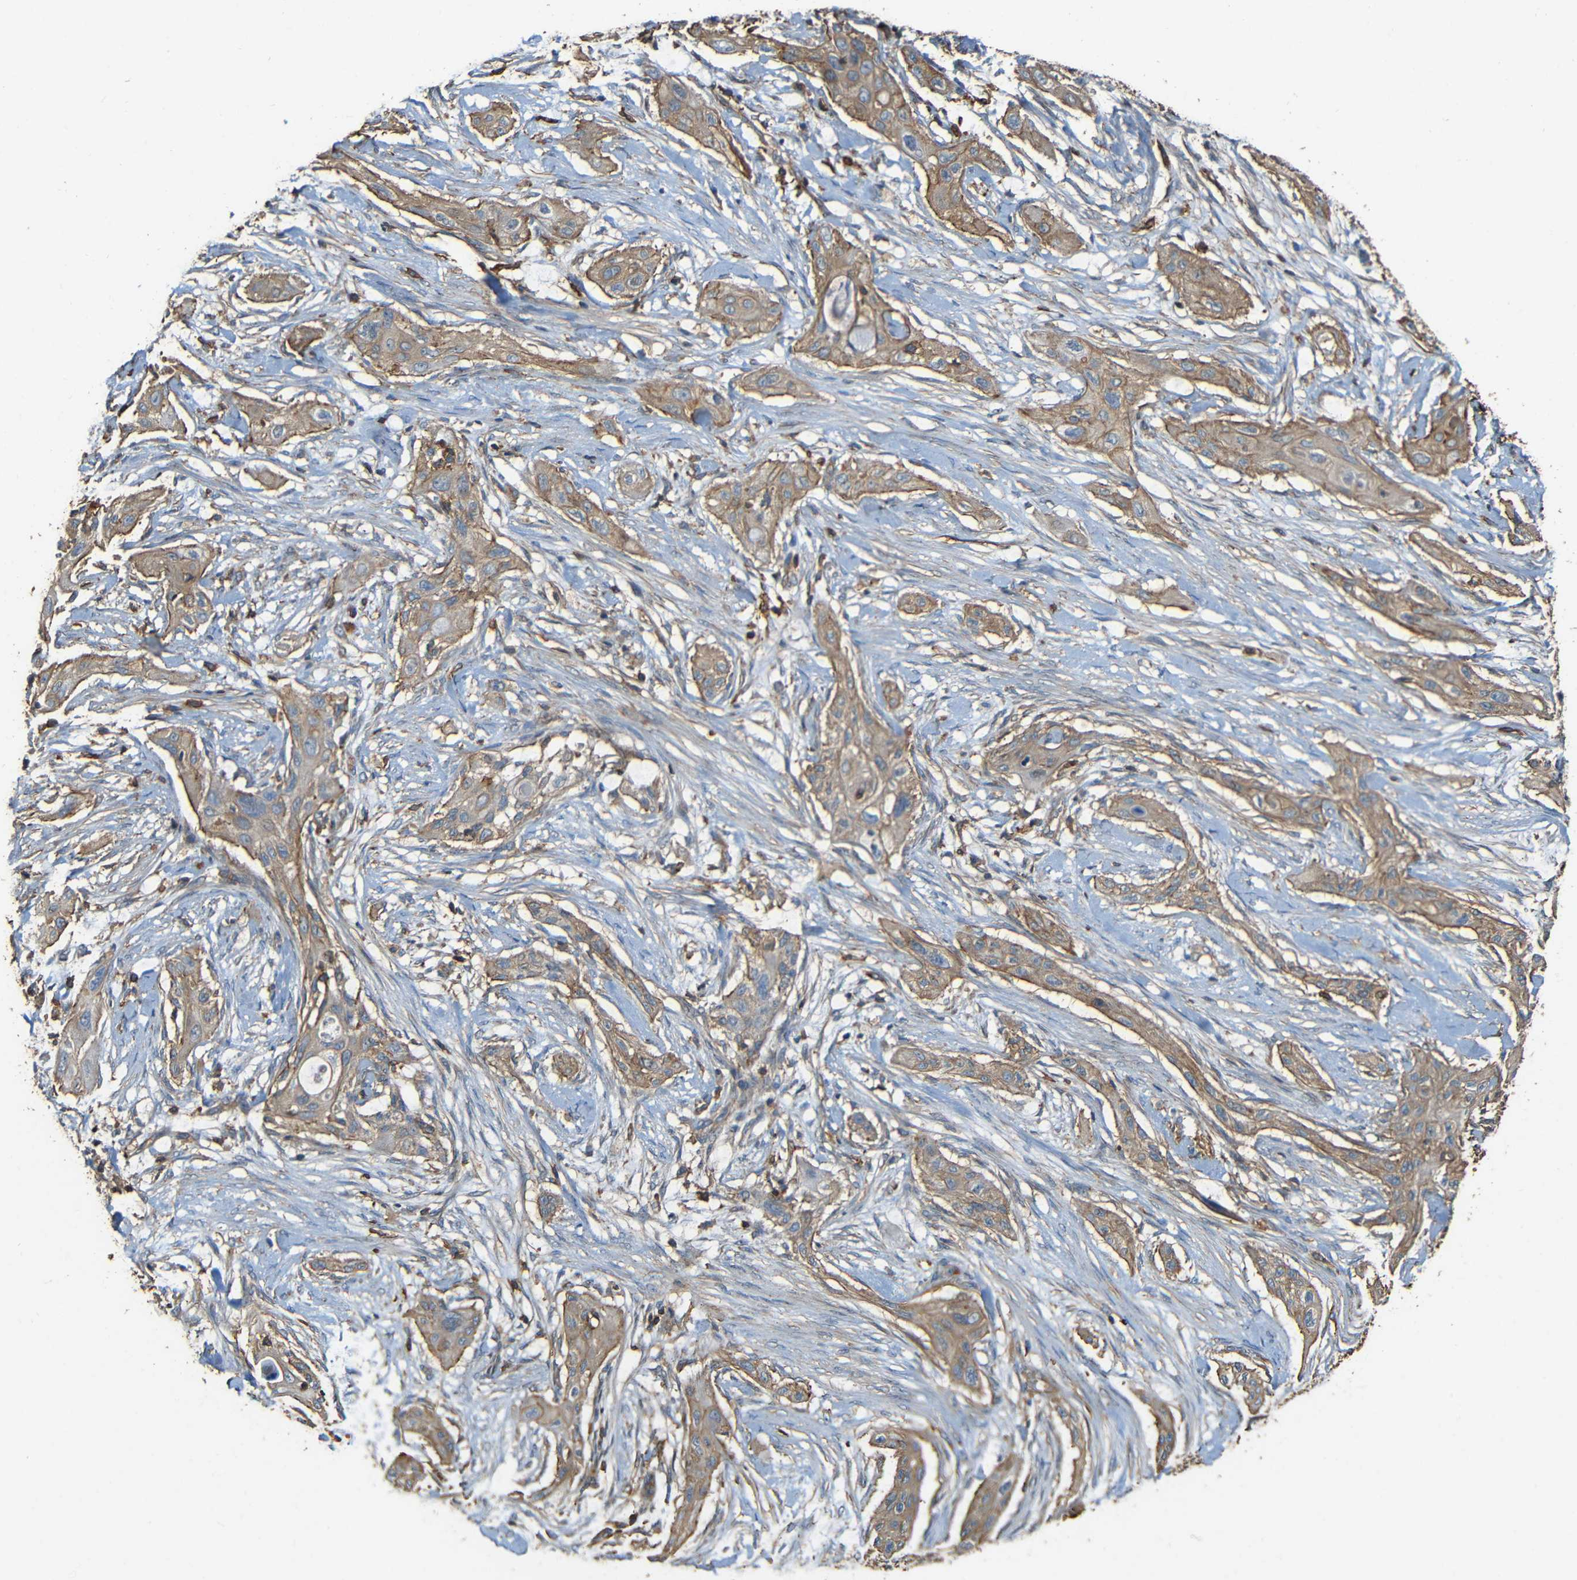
{"staining": {"intensity": "moderate", "quantity": ">75%", "location": "cytoplasmic/membranous"}, "tissue": "lung cancer", "cell_type": "Tumor cells", "image_type": "cancer", "snomed": [{"axis": "morphology", "description": "Squamous cell carcinoma, NOS"}, {"axis": "topography", "description": "Lung"}], "caption": "Tumor cells exhibit moderate cytoplasmic/membranous staining in approximately >75% of cells in lung cancer.", "gene": "RHOT2", "patient": {"sex": "female", "age": 47}}